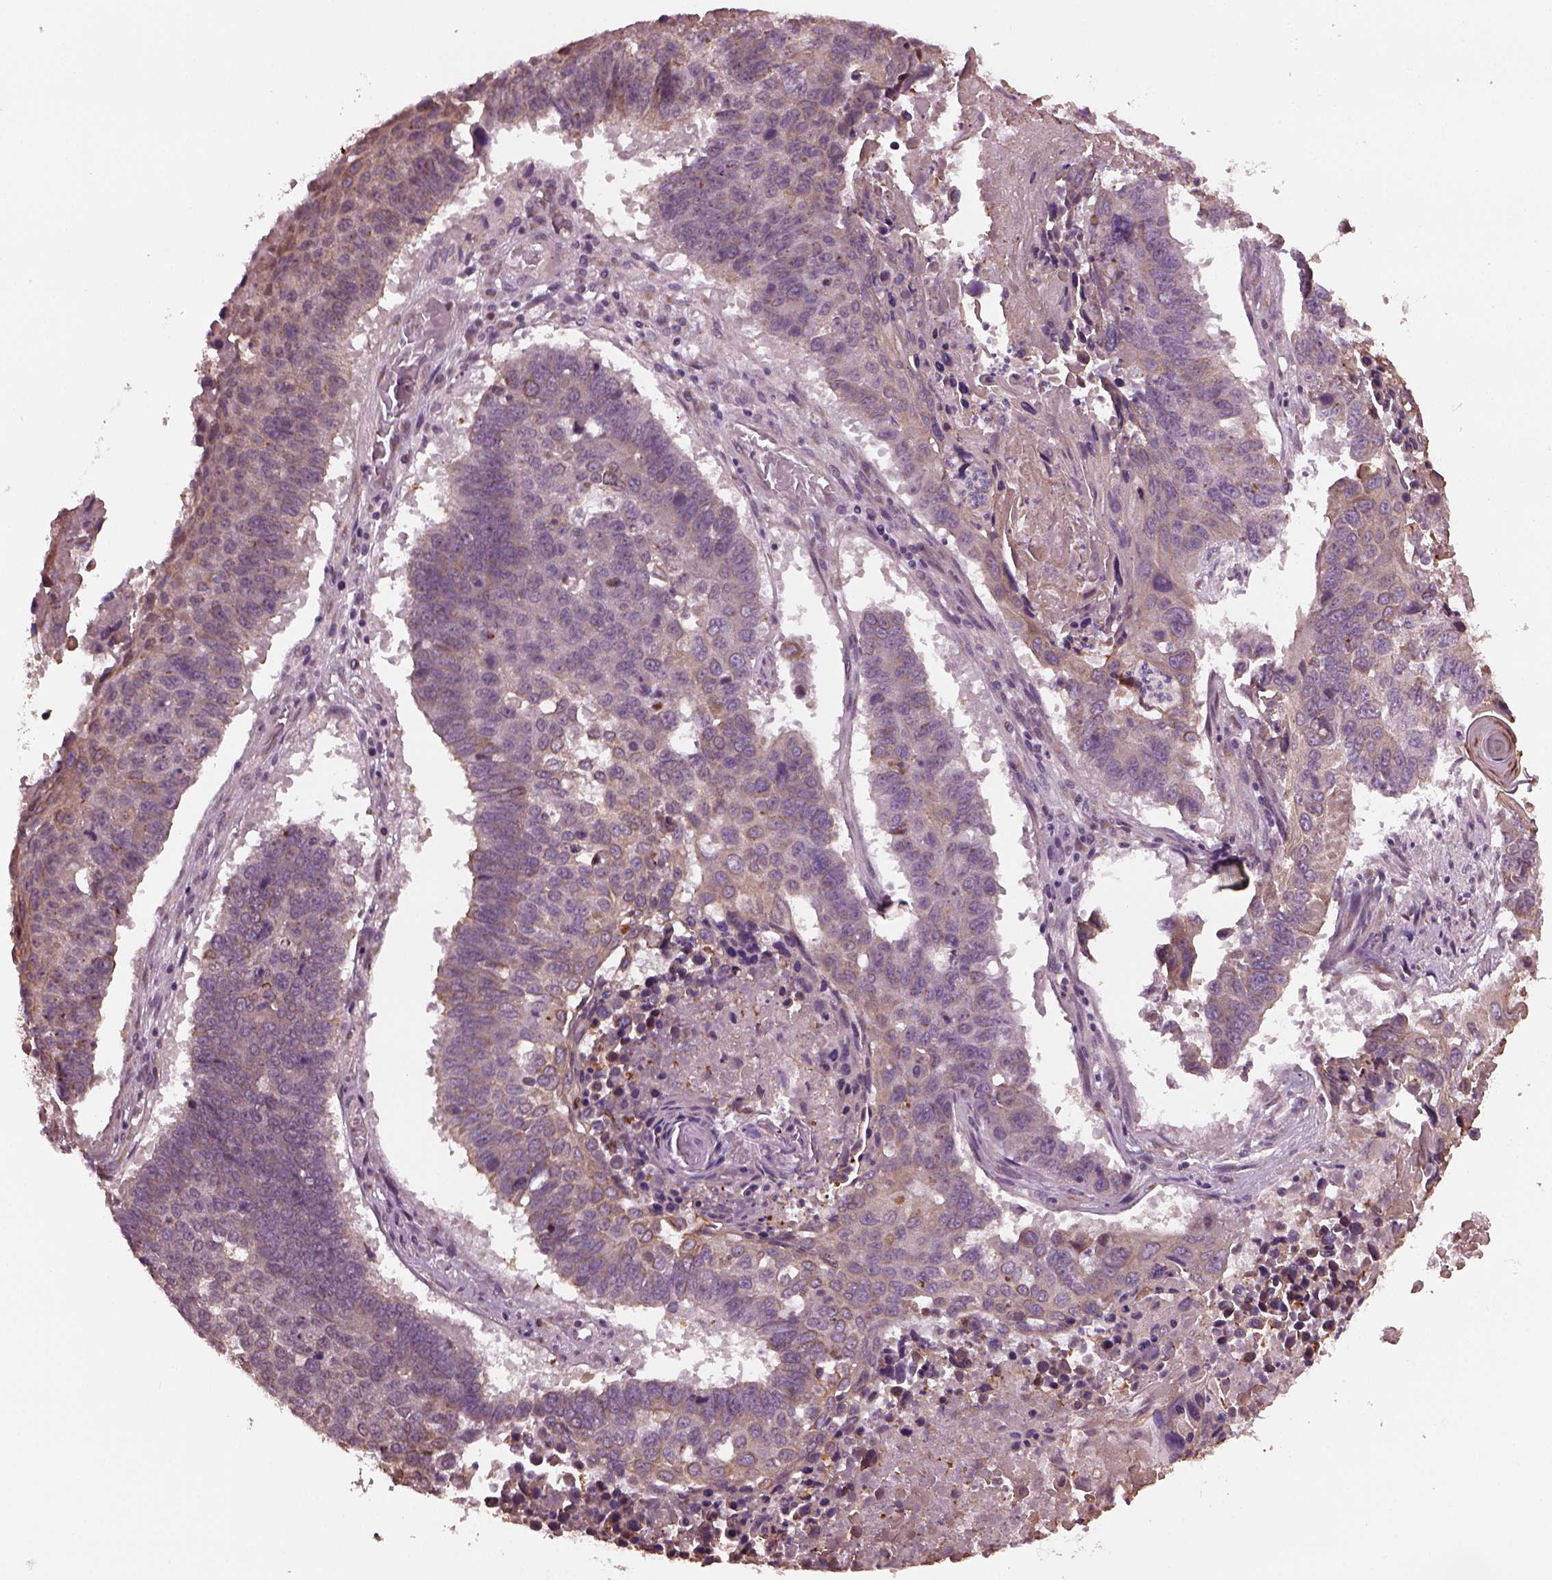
{"staining": {"intensity": "weak", "quantity": "<25%", "location": "cytoplasmic/membranous"}, "tissue": "lung cancer", "cell_type": "Tumor cells", "image_type": "cancer", "snomed": [{"axis": "morphology", "description": "Squamous cell carcinoma, NOS"}, {"axis": "topography", "description": "Lung"}], "caption": "DAB (3,3'-diaminobenzidine) immunohistochemical staining of lung cancer (squamous cell carcinoma) displays no significant positivity in tumor cells.", "gene": "RUFY3", "patient": {"sex": "male", "age": 73}}